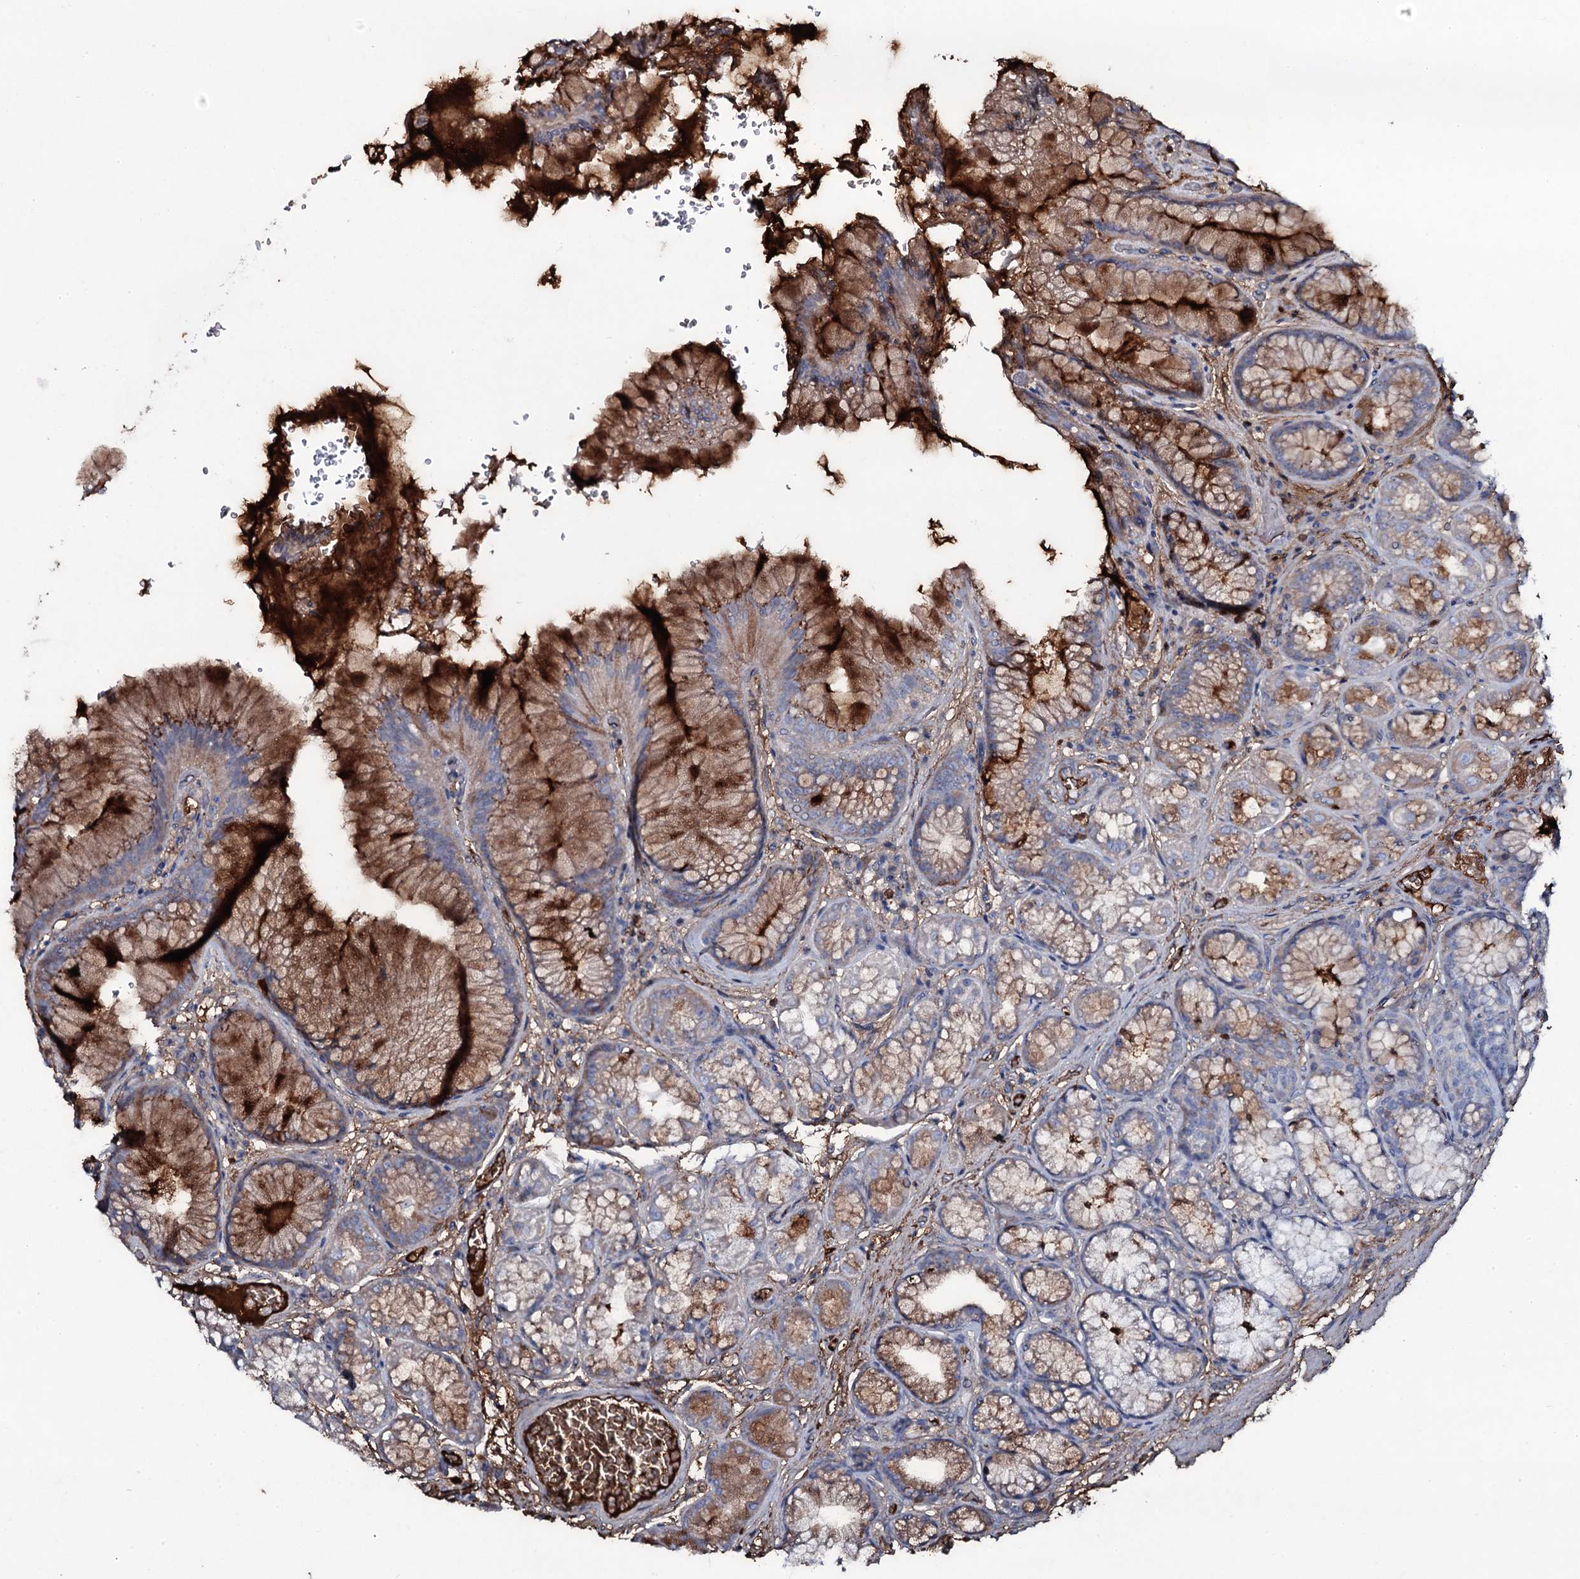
{"staining": {"intensity": "strong", "quantity": "25%-75%", "location": "cytoplasmic/membranous"}, "tissue": "stomach", "cell_type": "Glandular cells", "image_type": "normal", "snomed": [{"axis": "morphology", "description": "Normal tissue, NOS"}, {"axis": "topography", "description": "Stomach"}], "caption": "Immunohistochemical staining of benign human stomach shows high levels of strong cytoplasmic/membranous positivity in approximately 25%-75% of glandular cells. The staining is performed using DAB brown chromogen to label protein expression. The nuclei are counter-stained blue using hematoxylin.", "gene": "EDN1", "patient": {"sex": "male", "age": 63}}